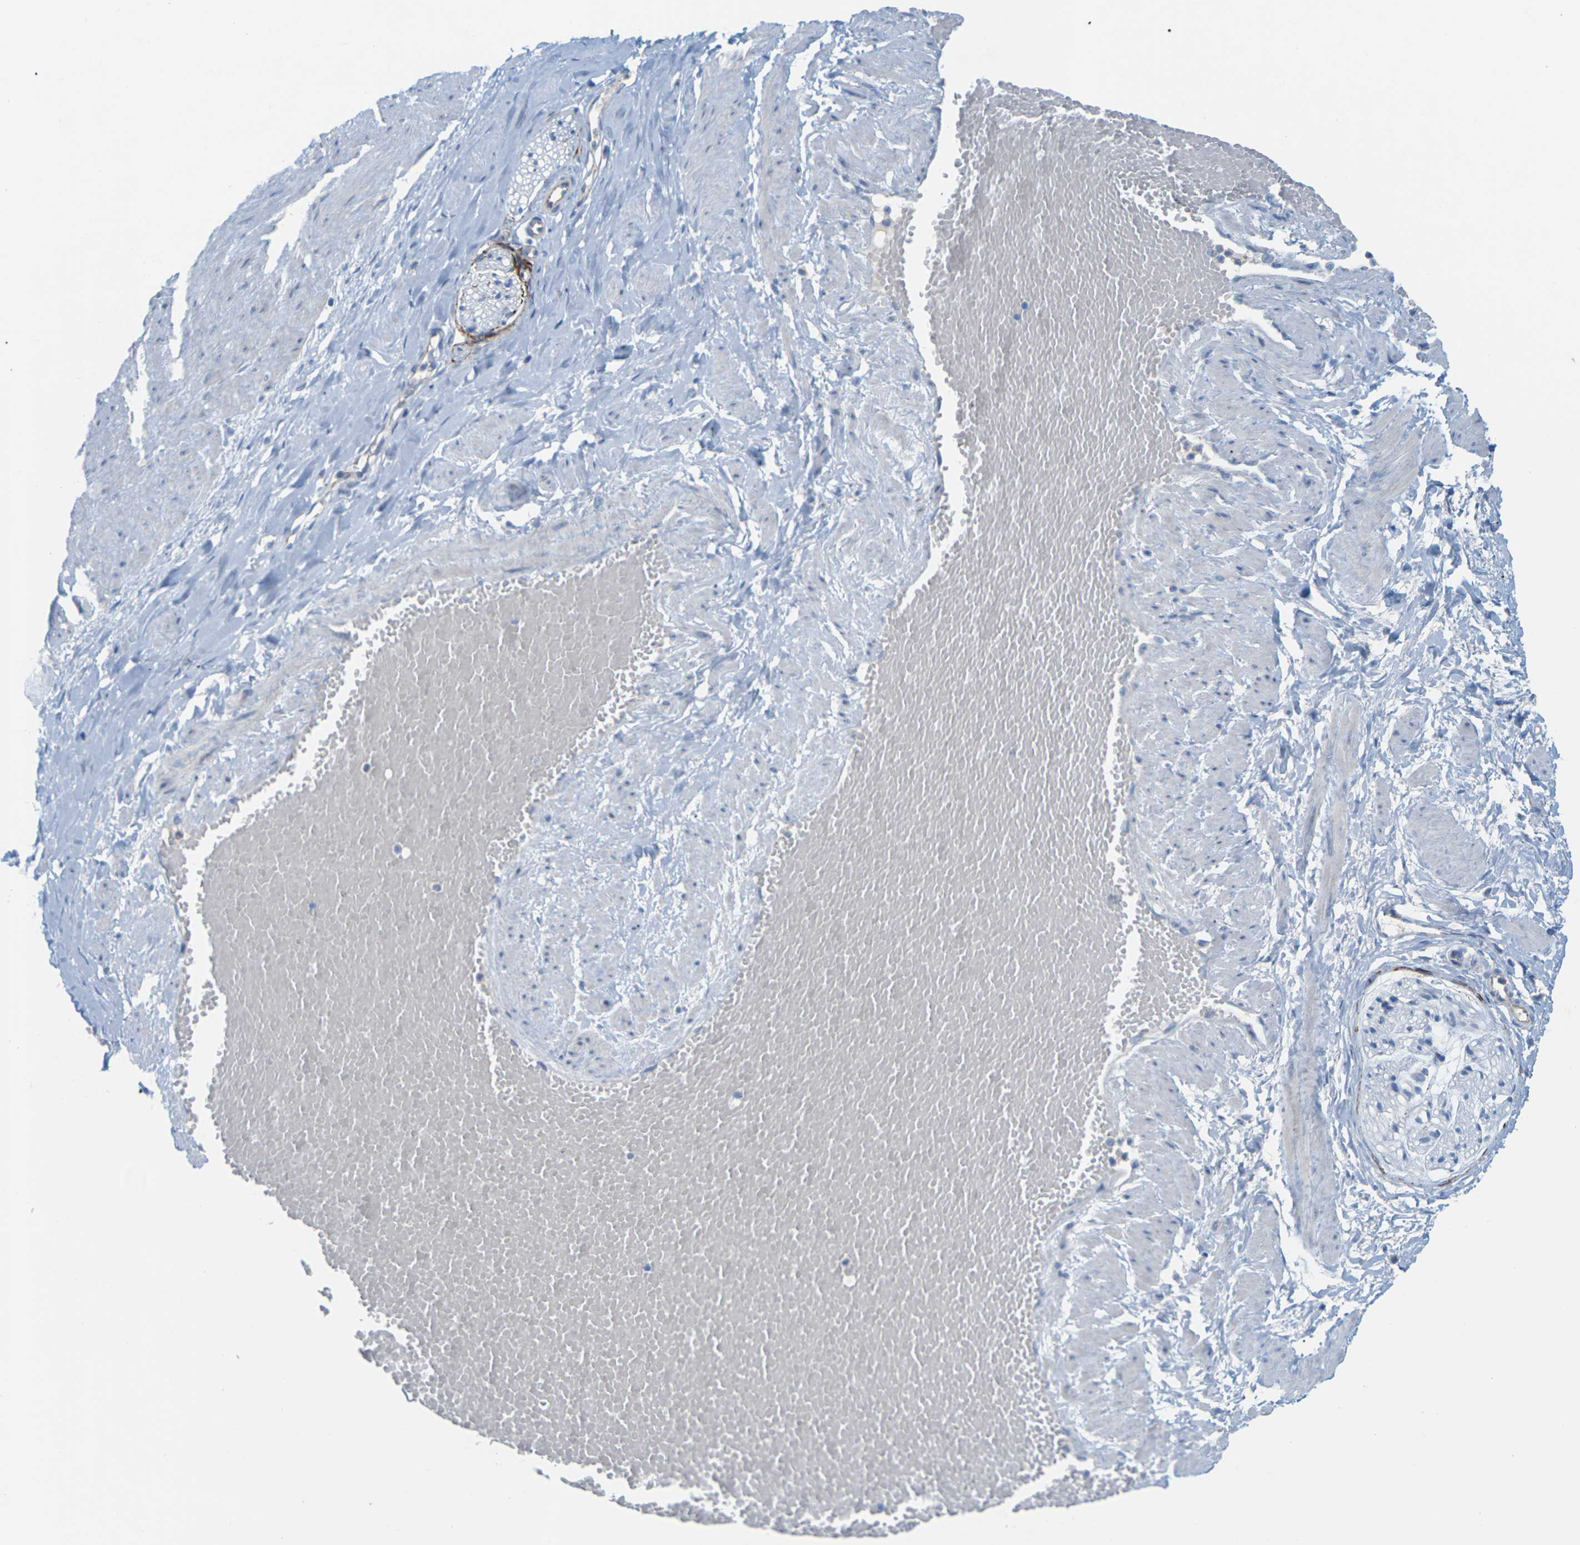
{"staining": {"intensity": "negative", "quantity": "none", "location": "none"}, "tissue": "adipose tissue", "cell_type": "Adipocytes", "image_type": "normal", "snomed": [{"axis": "morphology", "description": "Normal tissue, NOS"}, {"axis": "topography", "description": "Soft tissue"}, {"axis": "topography", "description": "Vascular tissue"}], "caption": "Normal adipose tissue was stained to show a protein in brown. There is no significant staining in adipocytes. The staining was performed using DAB to visualize the protein expression in brown, while the nuclei were stained in blue with hematoxylin (Magnification: 20x).", "gene": "CLDN3", "patient": {"sex": "female", "age": 35}}